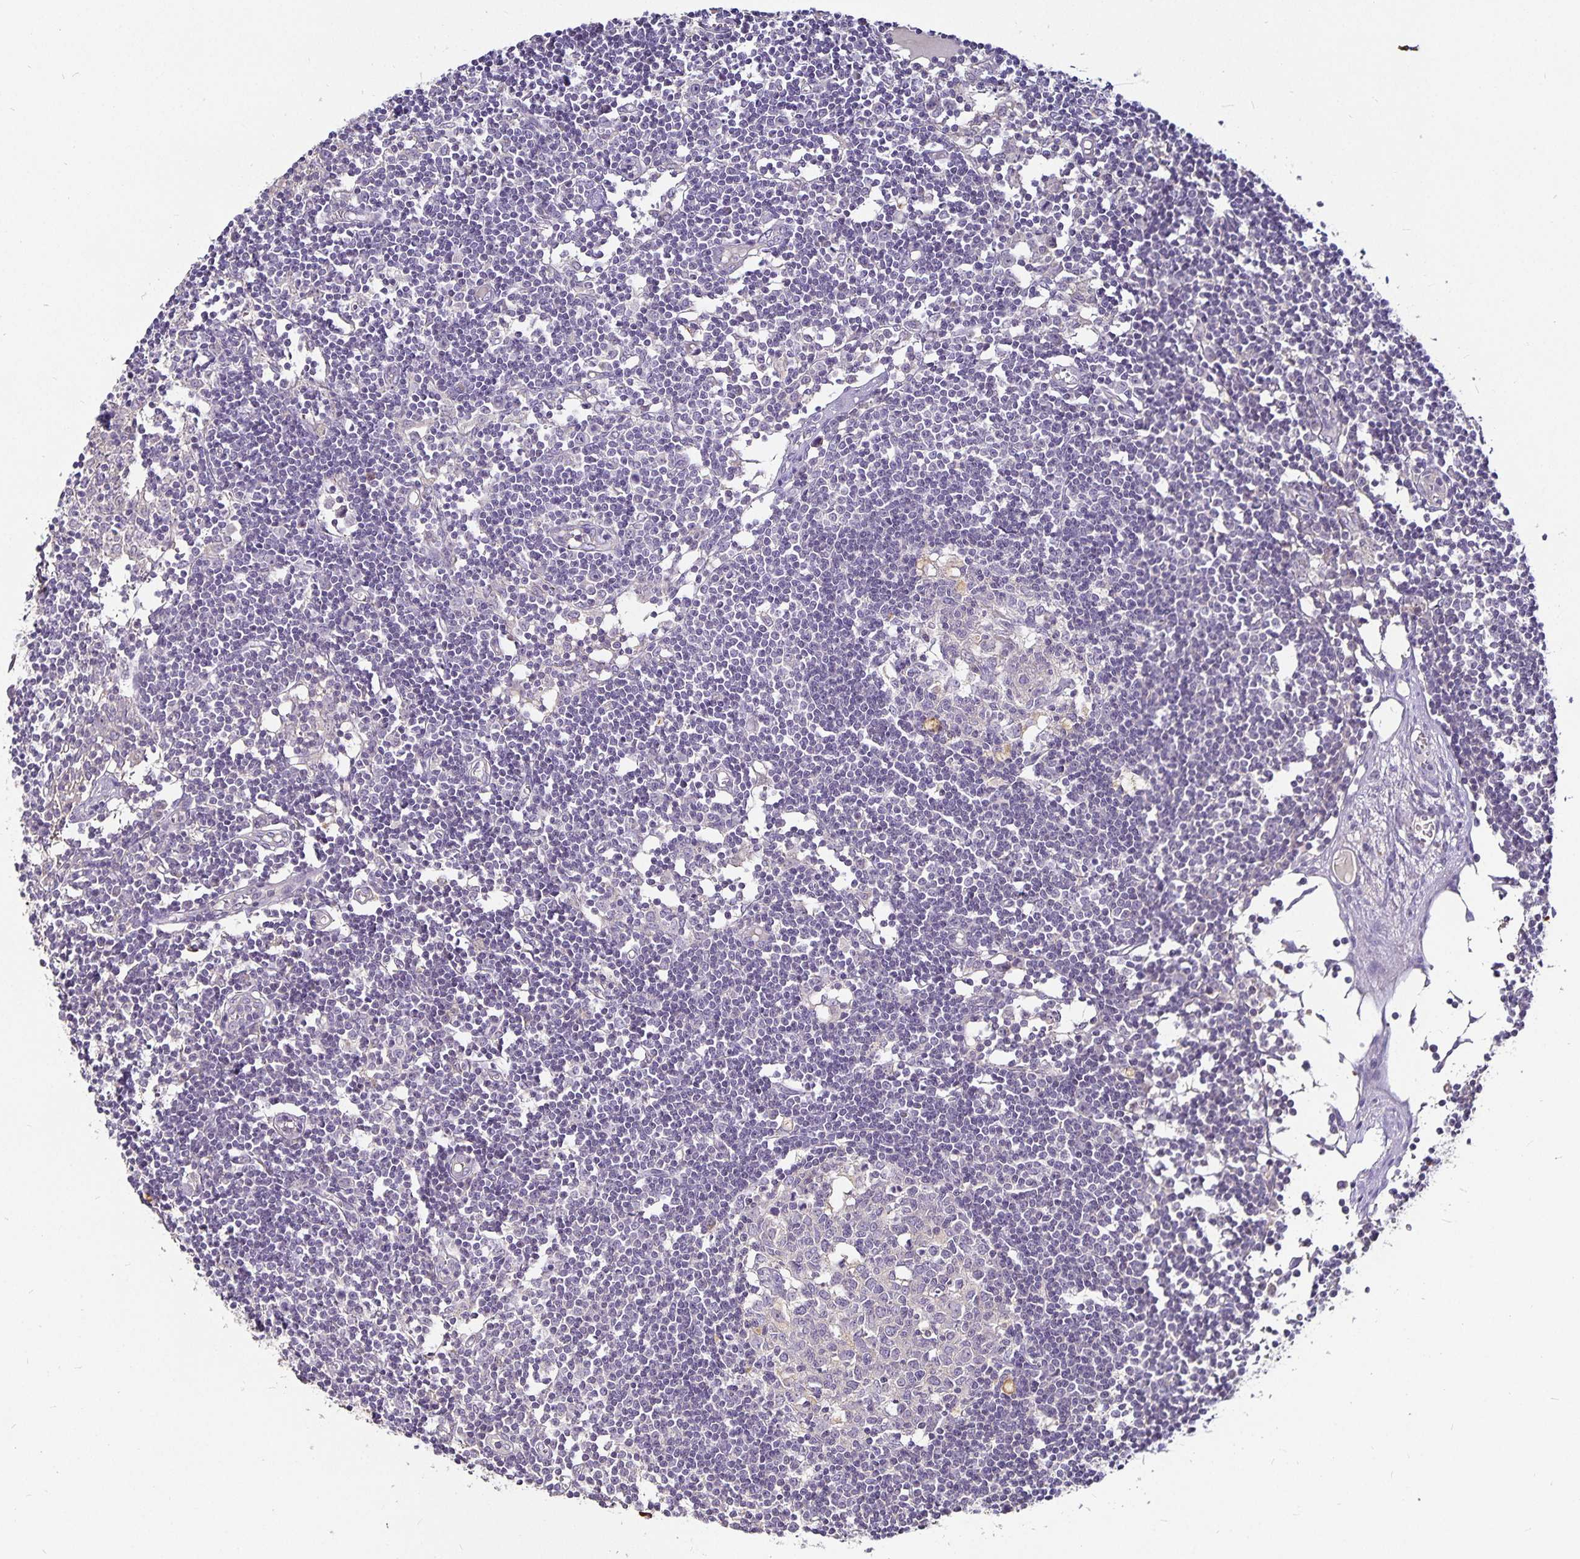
{"staining": {"intensity": "negative", "quantity": "none", "location": "none"}, "tissue": "lymph node", "cell_type": "Germinal center cells", "image_type": "normal", "snomed": [{"axis": "morphology", "description": "Normal tissue, NOS"}, {"axis": "topography", "description": "Lymph node"}], "caption": "A high-resolution histopathology image shows immunohistochemistry (IHC) staining of normal lymph node, which displays no significant positivity in germinal center cells. (DAB IHC with hematoxylin counter stain).", "gene": "CA12", "patient": {"sex": "female", "age": 11}}